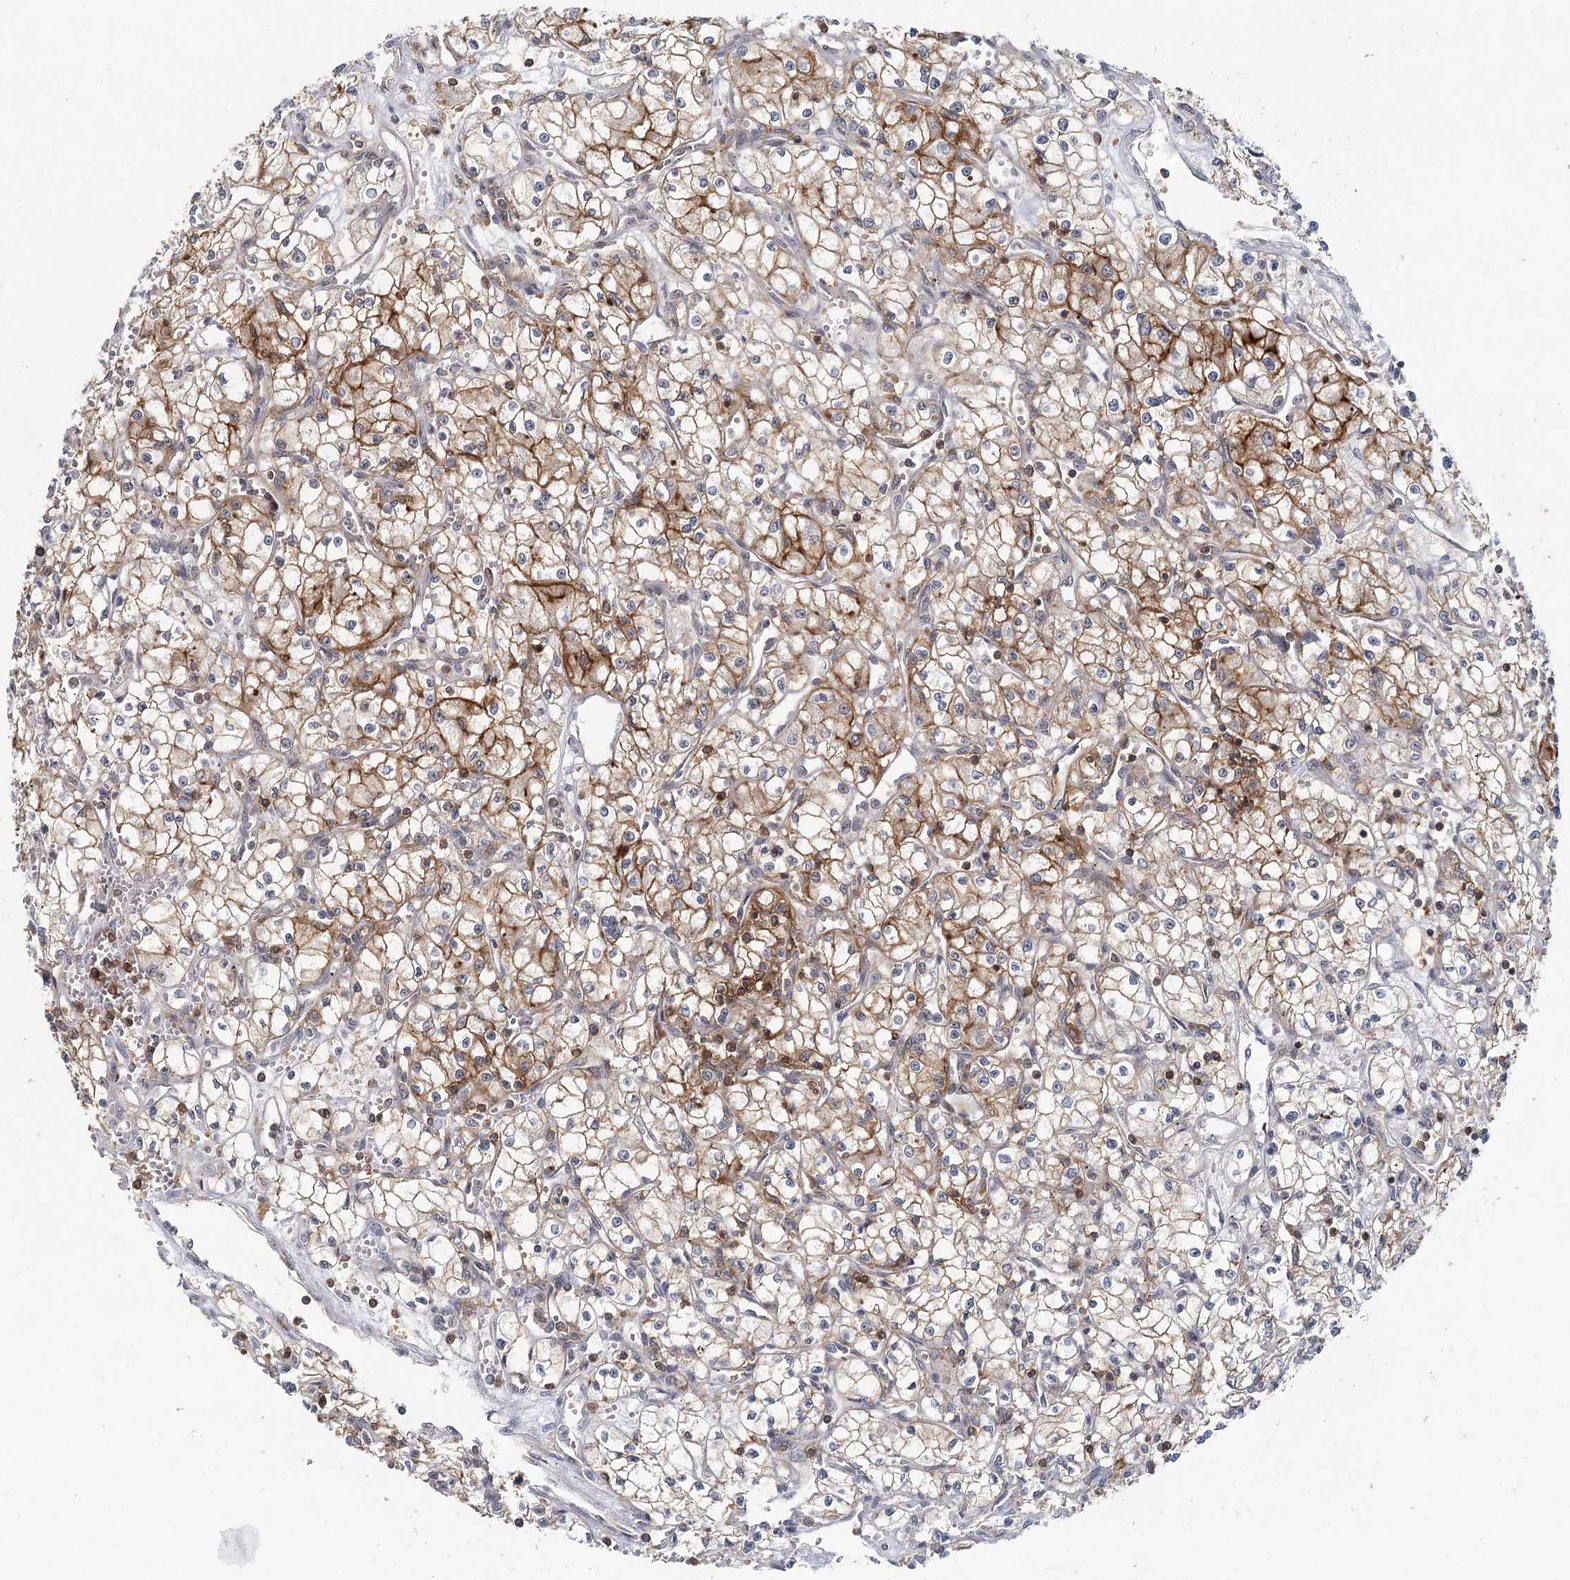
{"staining": {"intensity": "moderate", "quantity": "<25%", "location": "cytoplasmic/membranous"}, "tissue": "renal cancer", "cell_type": "Tumor cells", "image_type": "cancer", "snomed": [{"axis": "morphology", "description": "Adenocarcinoma, NOS"}, {"axis": "topography", "description": "Kidney"}], "caption": "Renal adenocarcinoma stained for a protein (brown) reveals moderate cytoplasmic/membranous positive staining in about <25% of tumor cells.", "gene": "CDC42SE2", "patient": {"sex": "male", "age": 59}}